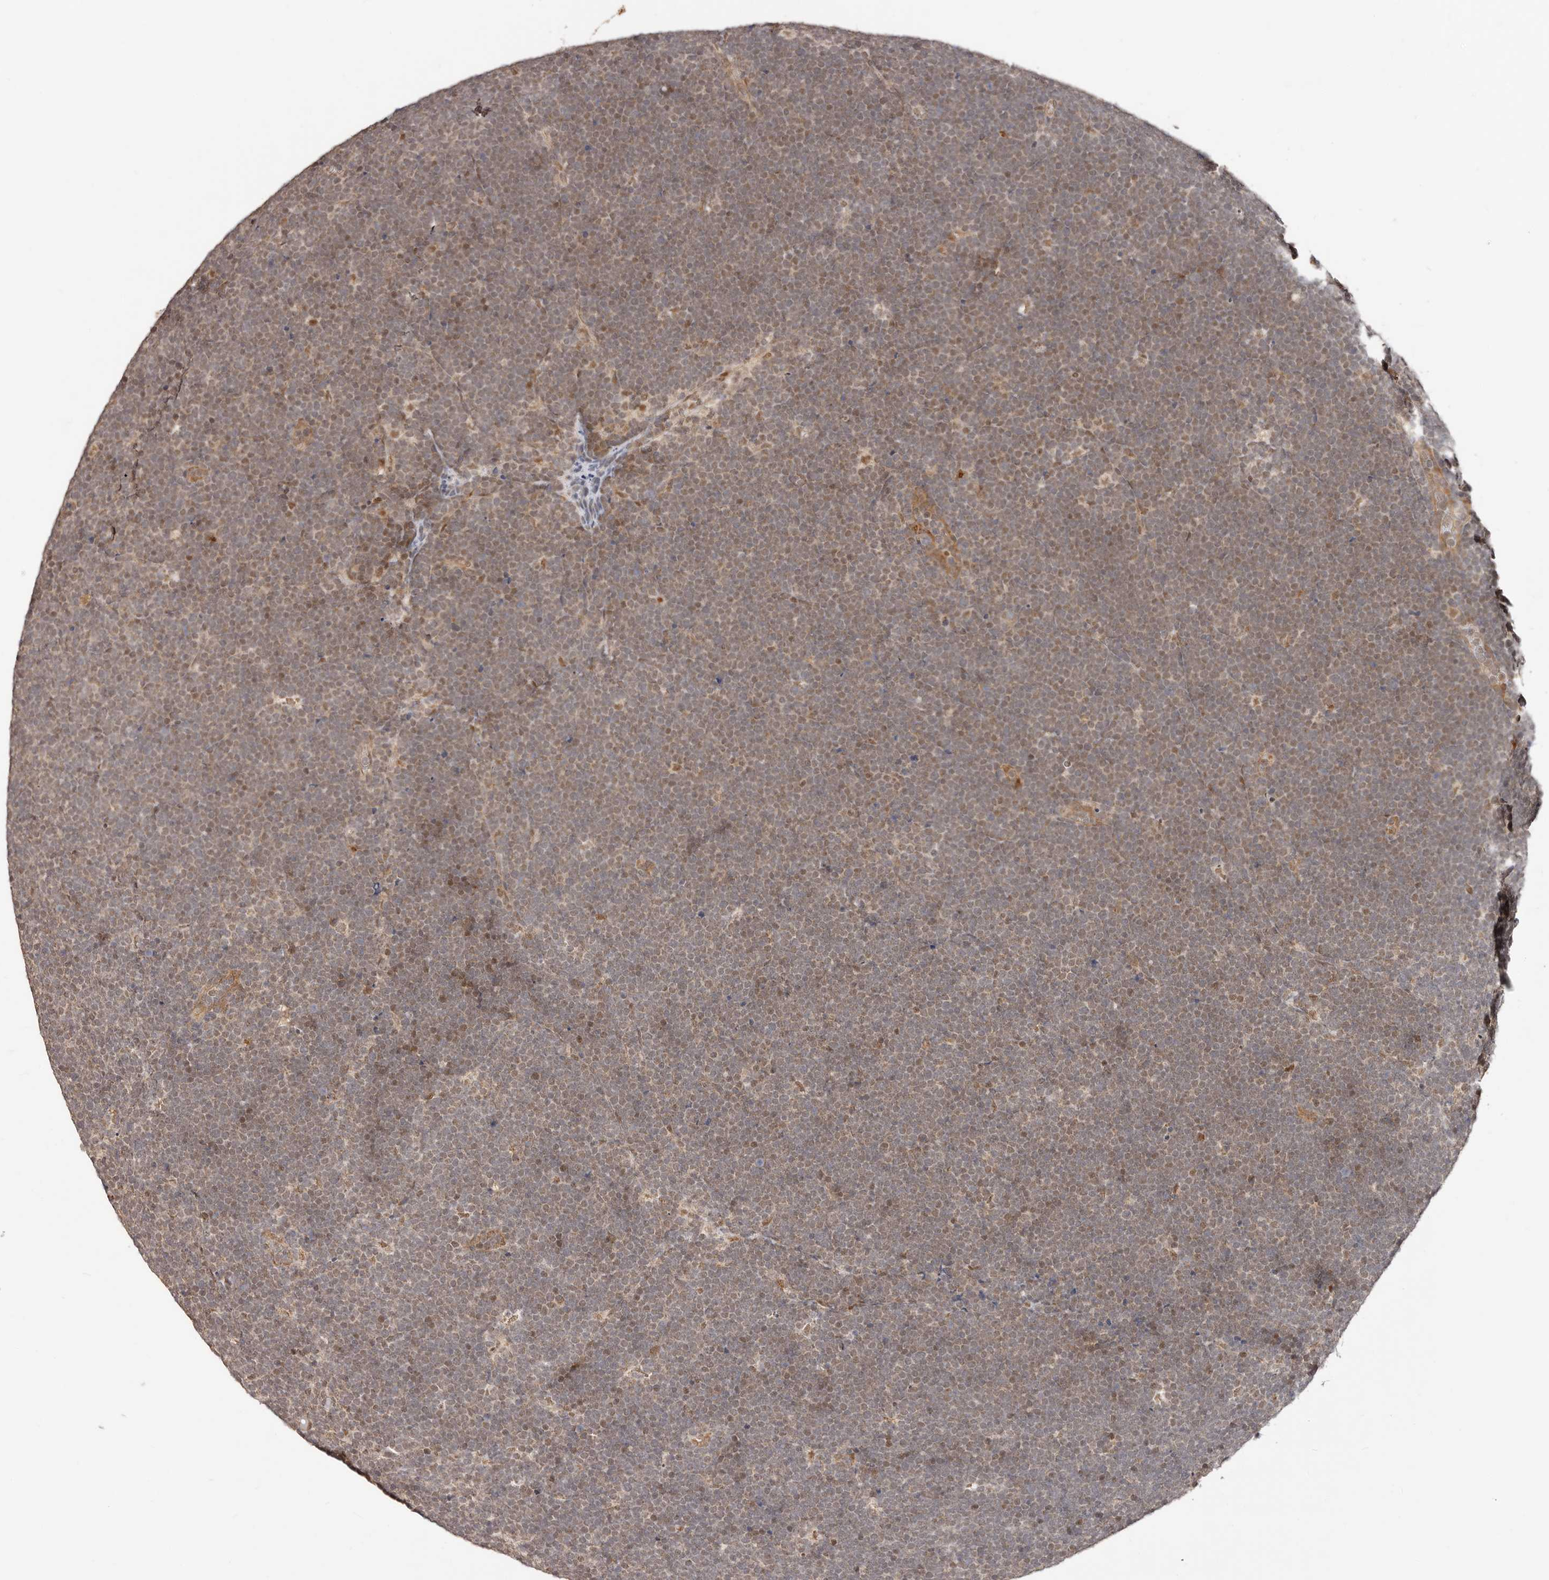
{"staining": {"intensity": "weak", "quantity": "25%-75%", "location": "nuclear"}, "tissue": "lymphoma", "cell_type": "Tumor cells", "image_type": "cancer", "snomed": [{"axis": "morphology", "description": "Malignant lymphoma, non-Hodgkin's type, High grade"}, {"axis": "topography", "description": "Lymph node"}], "caption": "Immunohistochemical staining of lymphoma shows low levels of weak nuclear expression in about 25%-75% of tumor cells.", "gene": "CTNNBL1", "patient": {"sex": "male", "age": 13}}